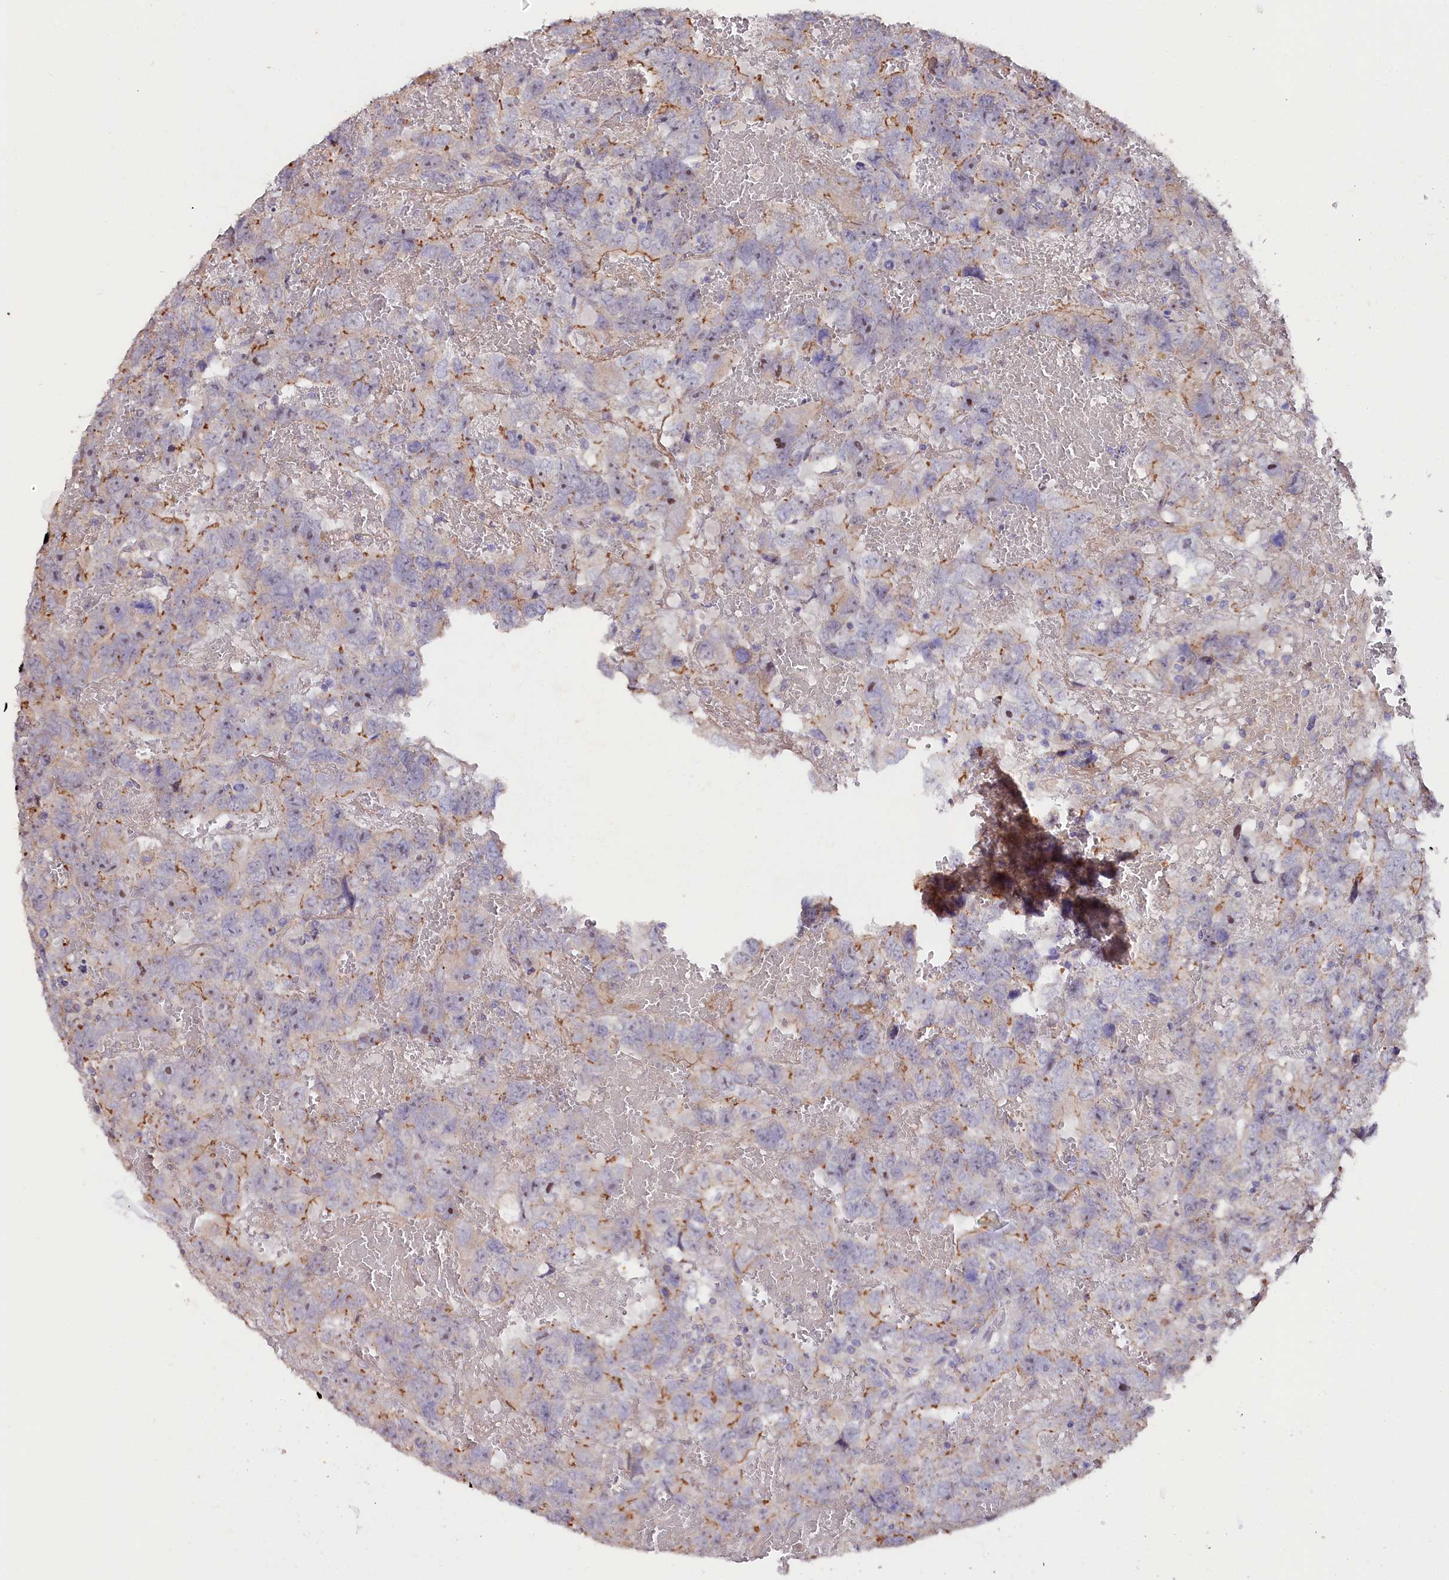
{"staining": {"intensity": "moderate", "quantity": "<25%", "location": "cytoplasmic/membranous"}, "tissue": "testis cancer", "cell_type": "Tumor cells", "image_type": "cancer", "snomed": [{"axis": "morphology", "description": "Carcinoma, Embryonal, NOS"}, {"axis": "topography", "description": "Testis"}], "caption": "This is a micrograph of IHC staining of embryonal carcinoma (testis), which shows moderate positivity in the cytoplasmic/membranous of tumor cells.", "gene": "RPUSD3", "patient": {"sex": "male", "age": 45}}